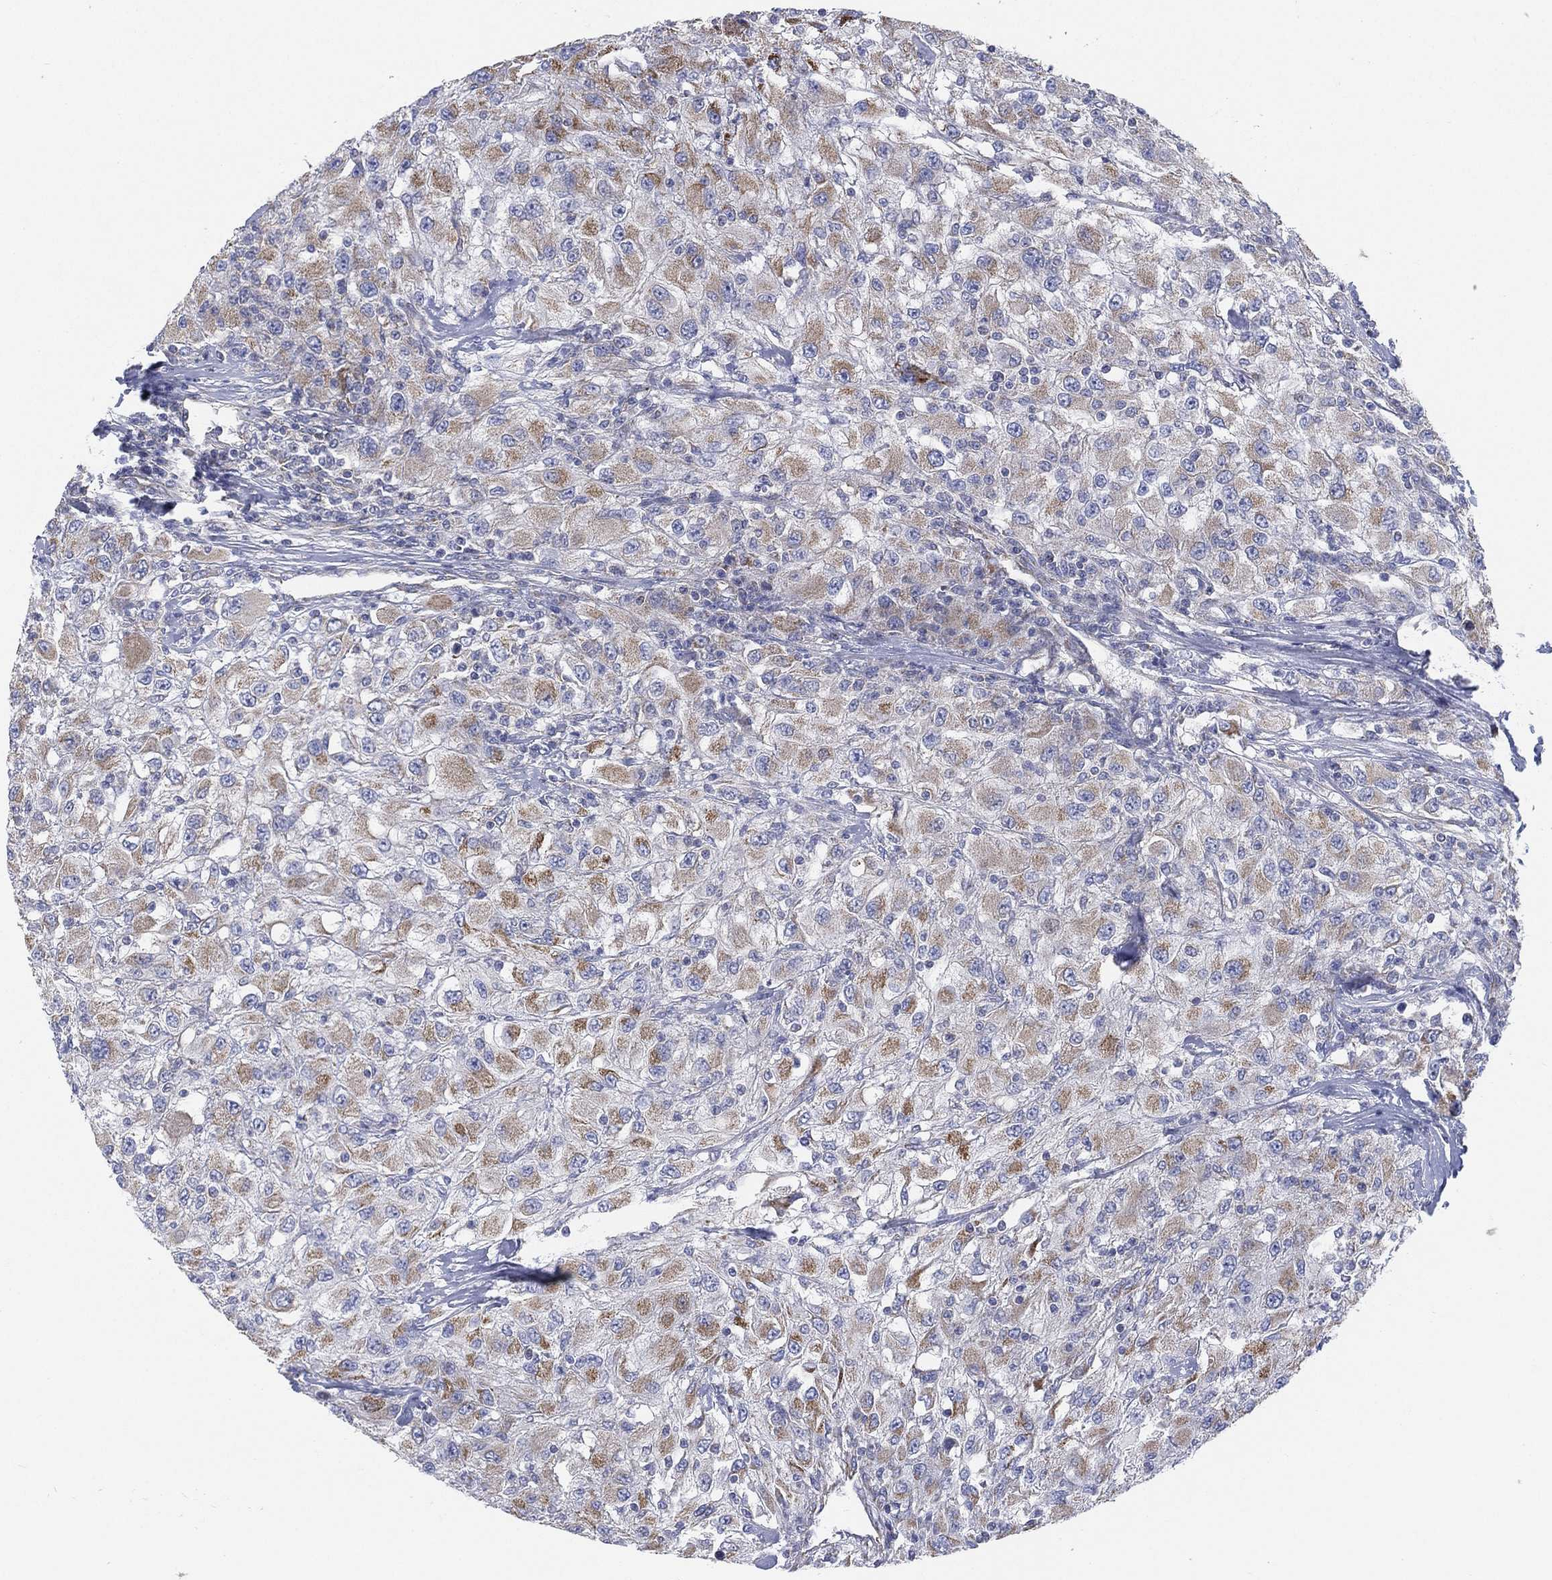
{"staining": {"intensity": "strong", "quantity": "25%-75%", "location": "cytoplasmic/membranous"}, "tissue": "renal cancer", "cell_type": "Tumor cells", "image_type": "cancer", "snomed": [{"axis": "morphology", "description": "Adenocarcinoma, NOS"}, {"axis": "topography", "description": "Kidney"}], "caption": "Immunohistochemistry (DAB (3,3'-diaminobenzidine)) staining of human renal adenocarcinoma exhibits strong cytoplasmic/membranous protein staining in approximately 25%-75% of tumor cells.", "gene": "INA", "patient": {"sex": "female", "age": 67}}